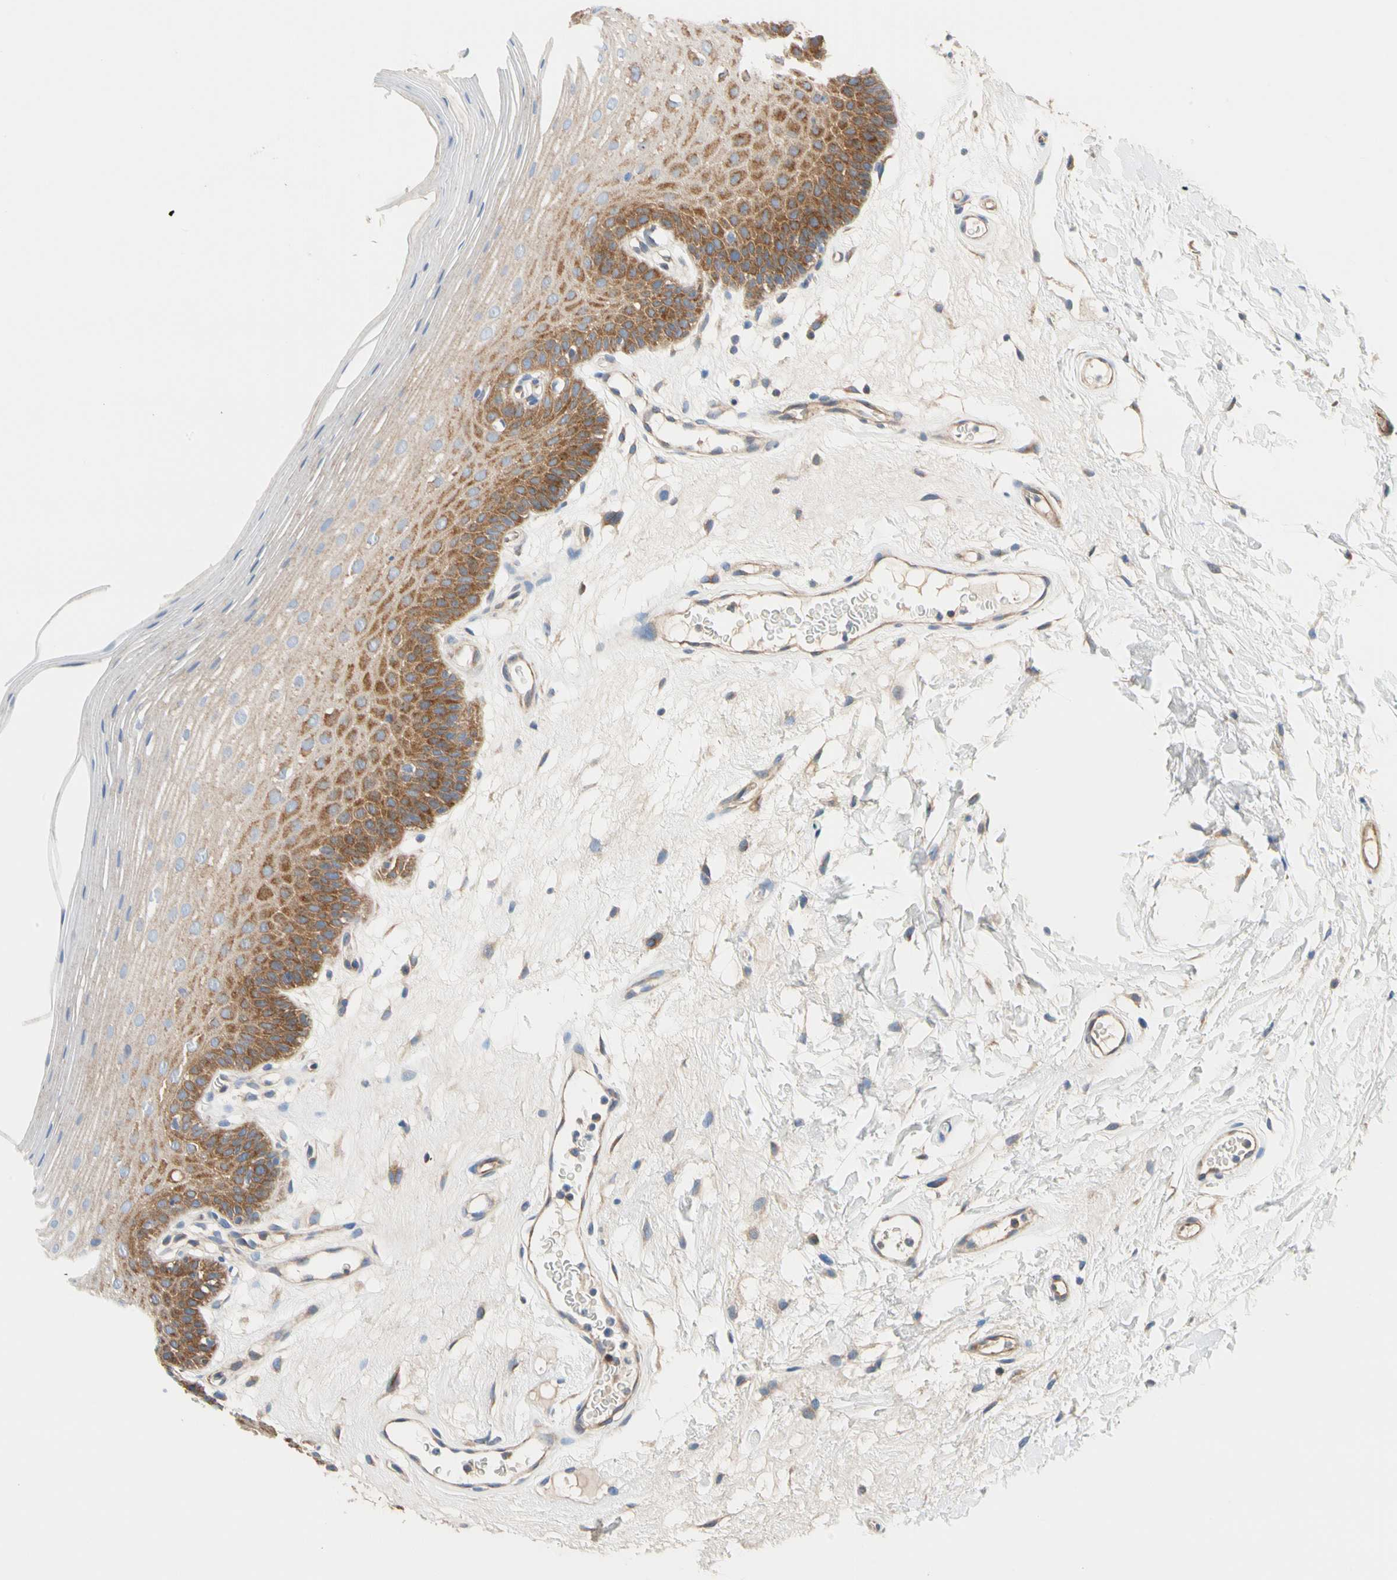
{"staining": {"intensity": "strong", "quantity": "25%-75%", "location": "cytoplasmic/membranous"}, "tissue": "oral mucosa", "cell_type": "Squamous epithelial cells", "image_type": "normal", "snomed": [{"axis": "morphology", "description": "Normal tissue, NOS"}, {"axis": "morphology", "description": "Squamous cell carcinoma, NOS"}, {"axis": "topography", "description": "Skeletal muscle"}, {"axis": "topography", "description": "Oral tissue"}], "caption": "Benign oral mucosa reveals strong cytoplasmic/membranous staining in about 25%-75% of squamous epithelial cells.", "gene": "GPHN", "patient": {"sex": "male", "age": 71}}